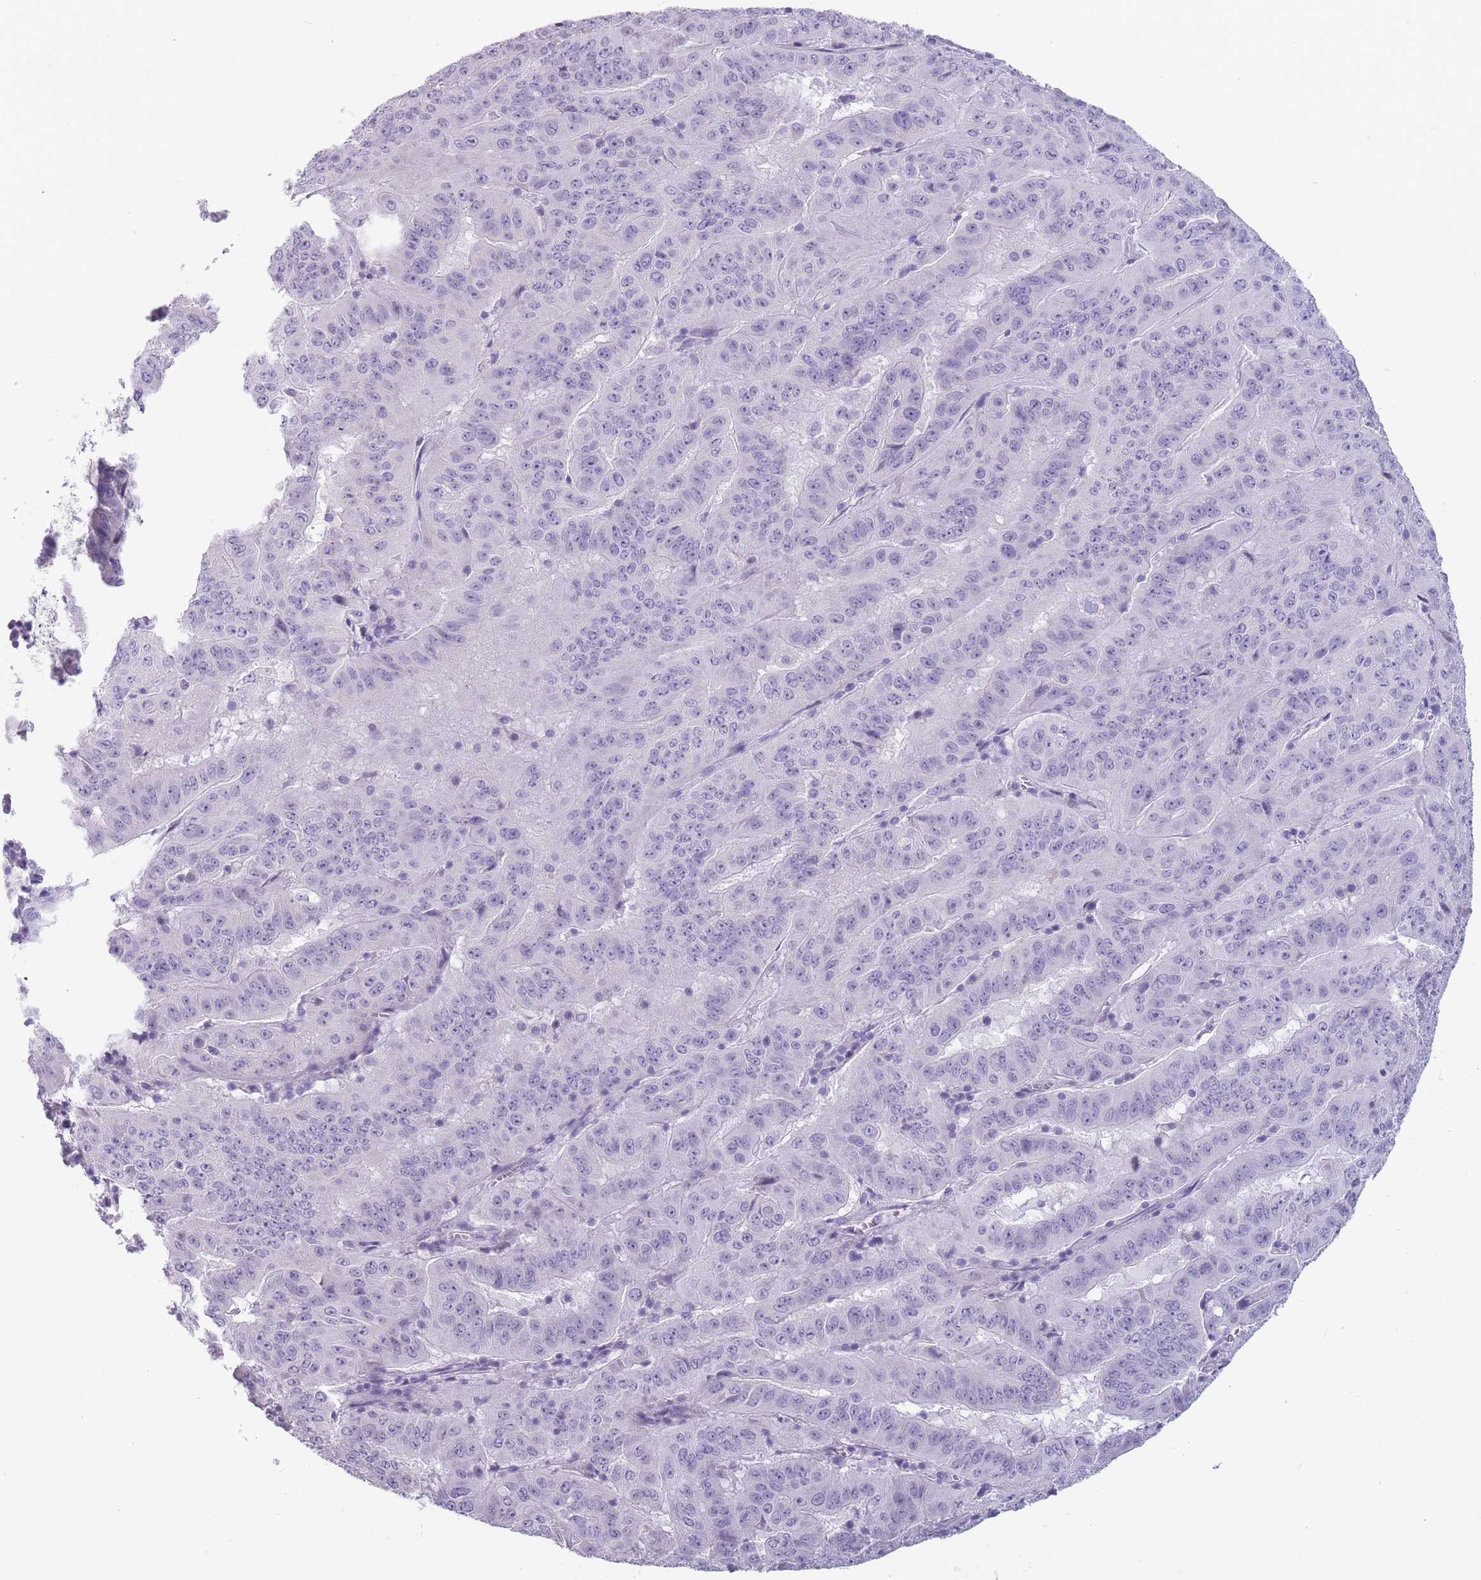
{"staining": {"intensity": "negative", "quantity": "none", "location": "none"}, "tissue": "pancreatic cancer", "cell_type": "Tumor cells", "image_type": "cancer", "snomed": [{"axis": "morphology", "description": "Adenocarcinoma, NOS"}, {"axis": "topography", "description": "Pancreas"}], "caption": "A histopathology image of human pancreatic cancer is negative for staining in tumor cells.", "gene": "CCNO", "patient": {"sex": "male", "age": 63}}